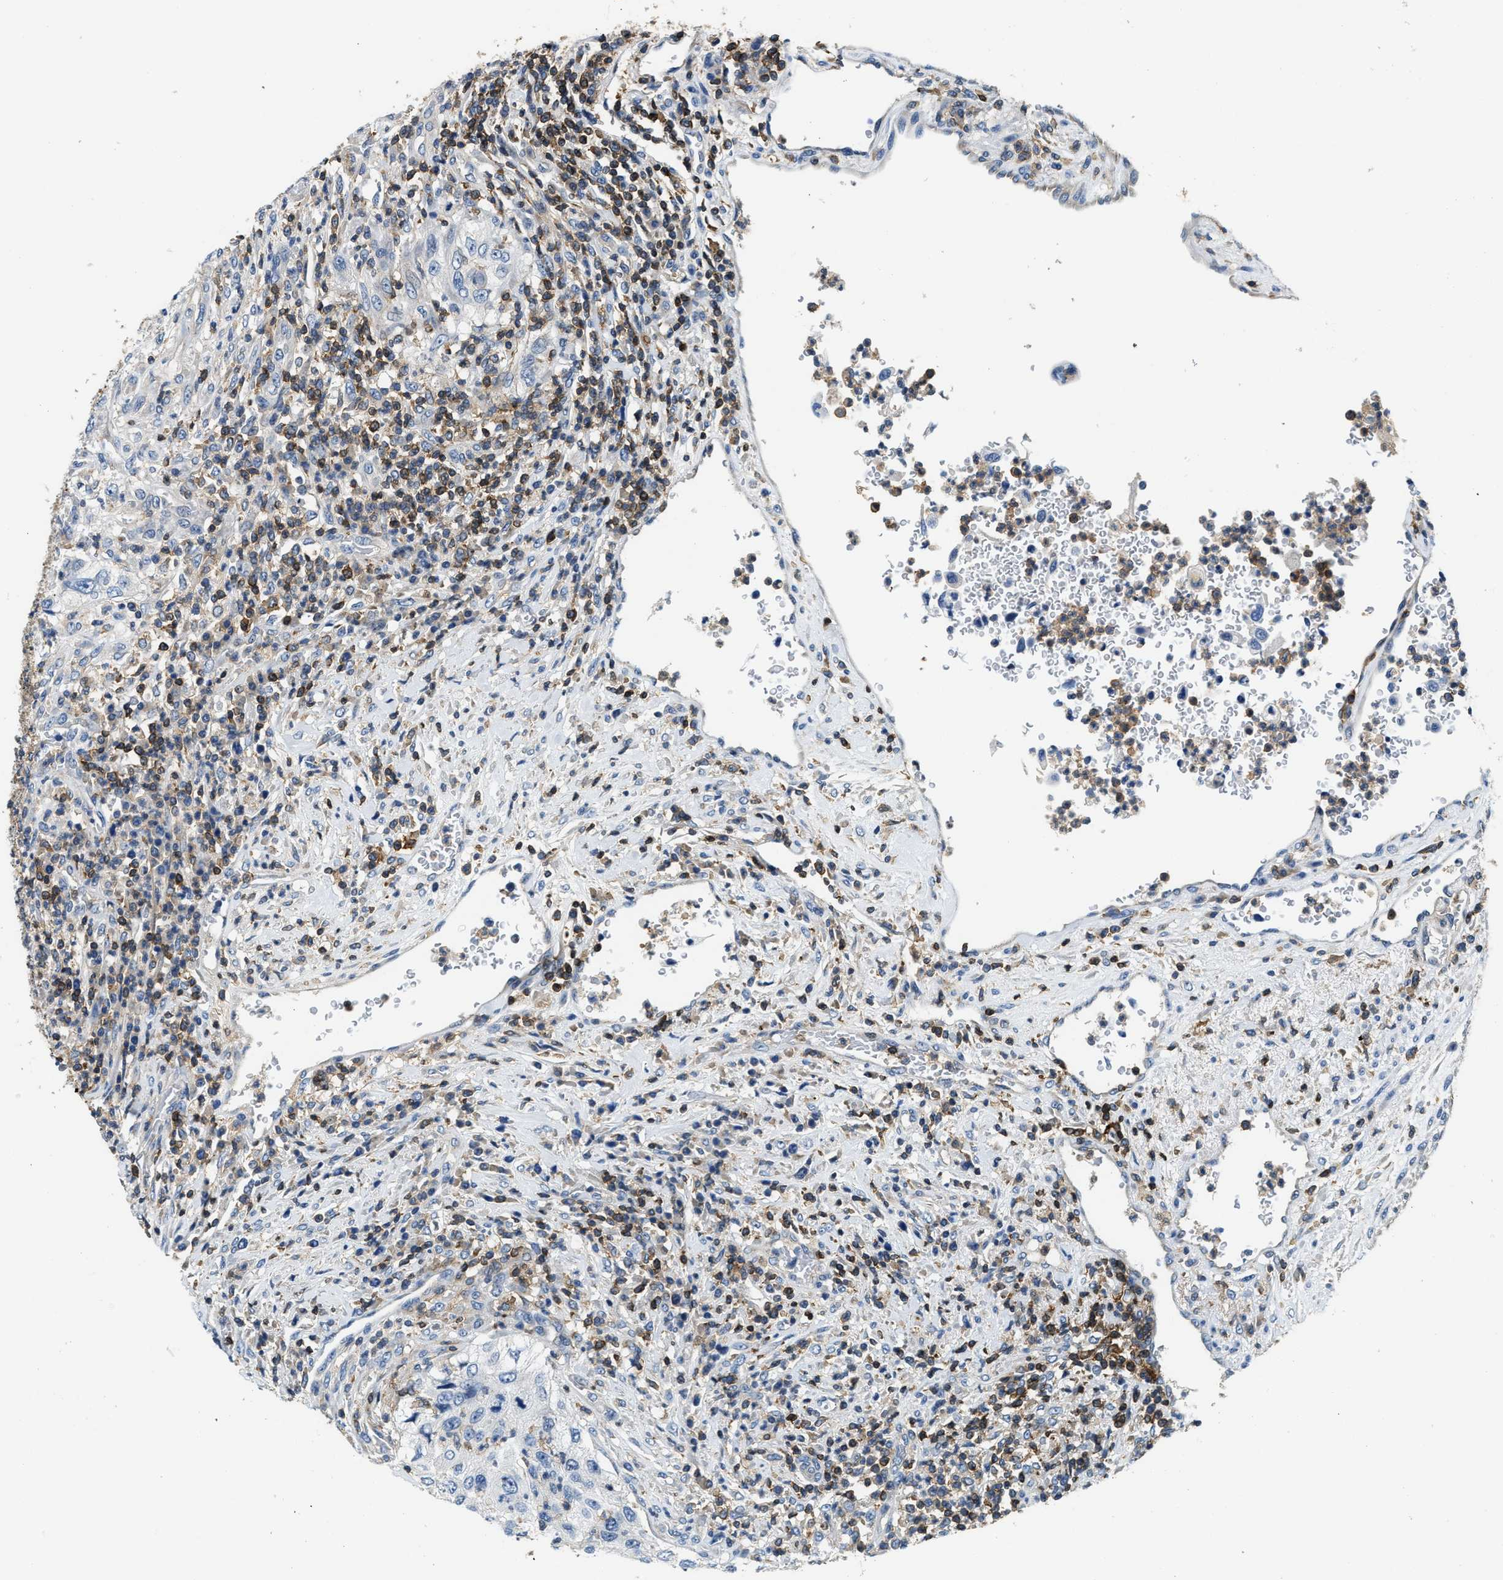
{"staining": {"intensity": "negative", "quantity": "none", "location": "none"}, "tissue": "urothelial cancer", "cell_type": "Tumor cells", "image_type": "cancer", "snomed": [{"axis": "morphology", "description": "Urothelial carcinoma, High grade"}, {"axis": "topography", "description": "Urinary bladder"}], "caption": "This photomicrograph is of high-grade urothelial carcinoma stained with immunohistochemistry to label a protein in brown with the nuclei are counter-stained blue. There is no staining in tumor cells.", "gene": "MYO1G", "patient": {"sex": "female", "age": 60}}